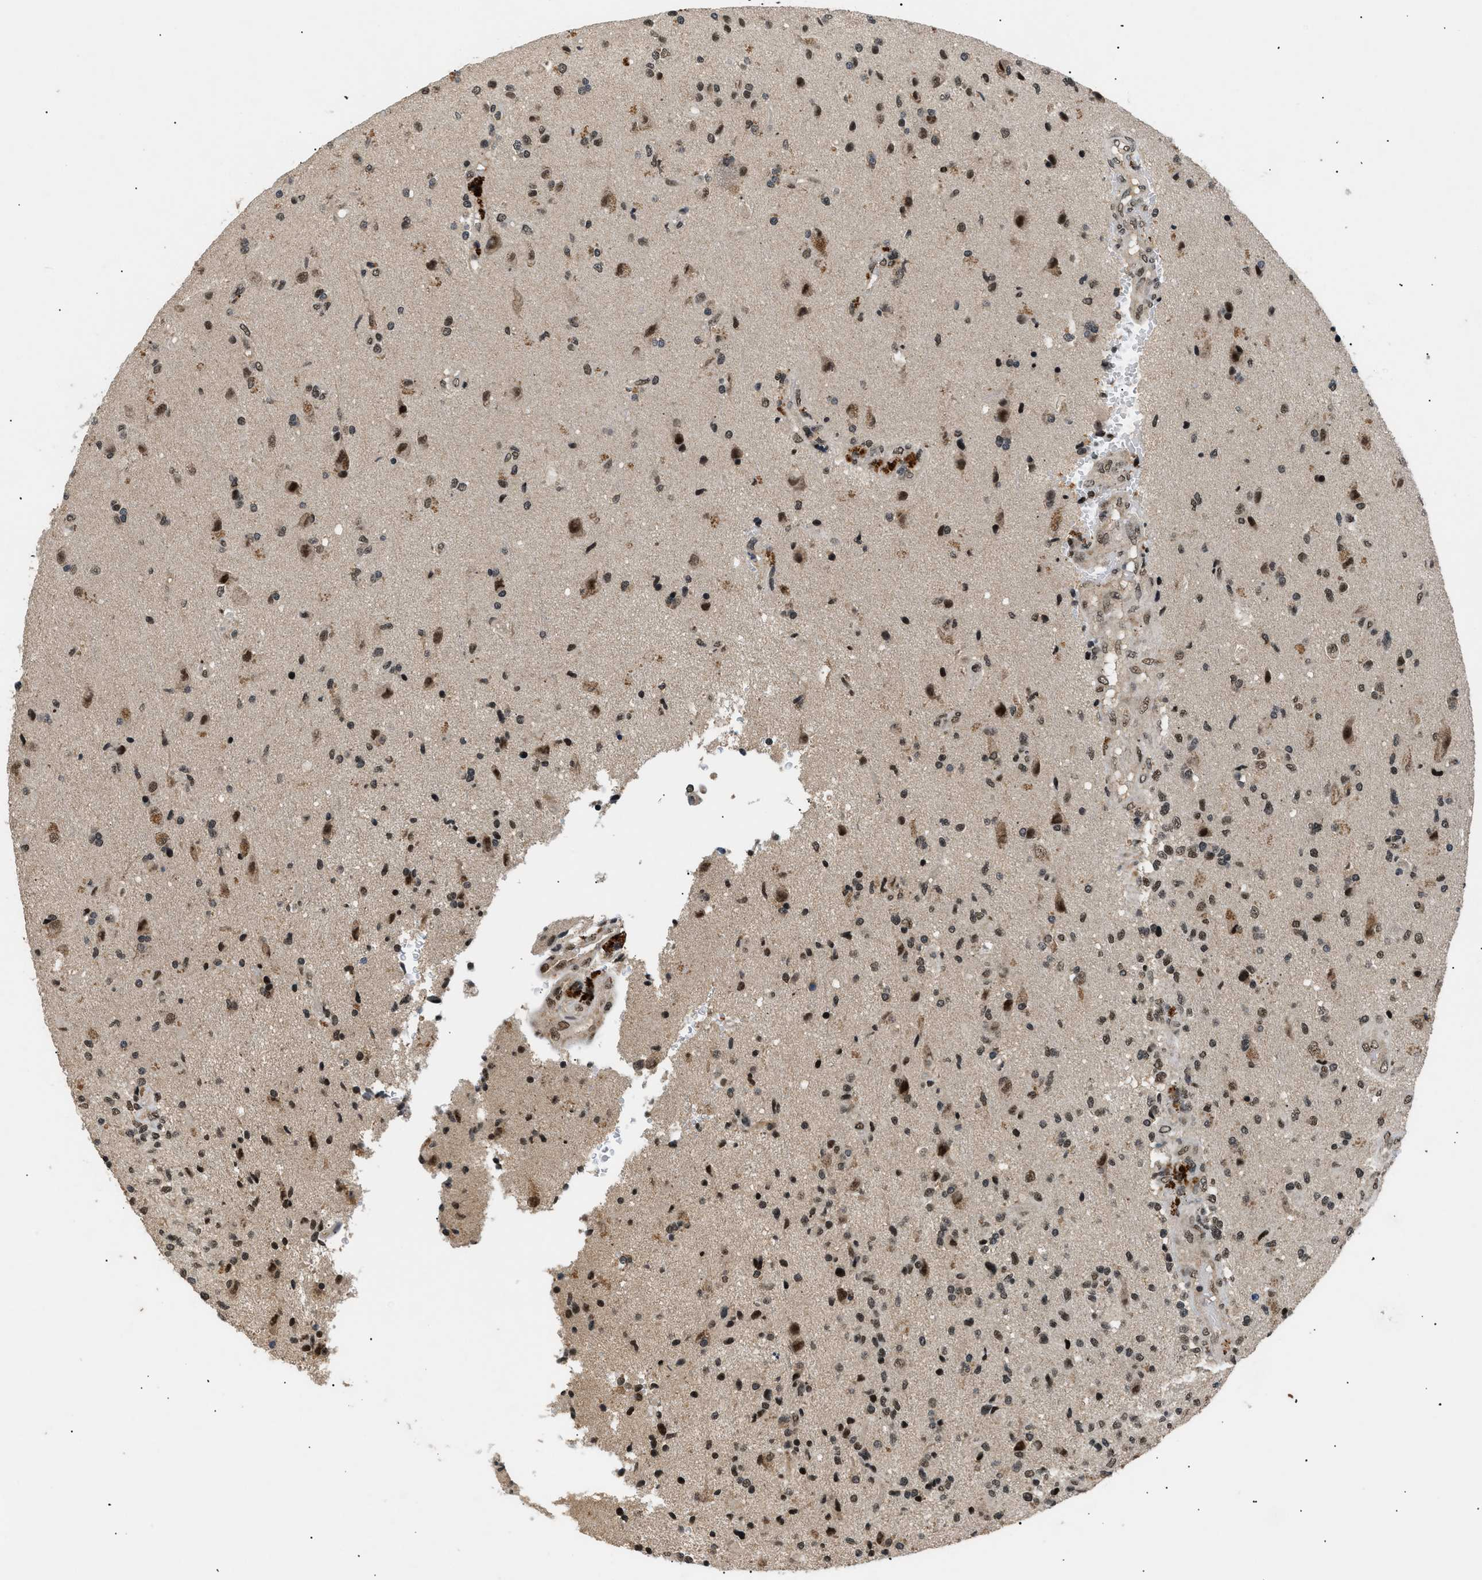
{"staining": {"intensity": "strong", "quantity": ">75%", "location": "nuclear"}, "tissue": "glioma", "cell_type": "Tumor cells", "image_type": "cancer", "snomed": [{"axis": "morphology", "description": "Glioma, malignant, High grade"}, {"axis": "topography", "description": "Brain"}], "caption": "A brown stain highlights strong nuclear staining of a protein in glioma tumor cells. (Stains: DAB in brown, nuclei in blue, Microscopy: brightfield microscopy at high magnification).", "gene": "RBM5", "patient": {"sex": "male", "age": 72}}